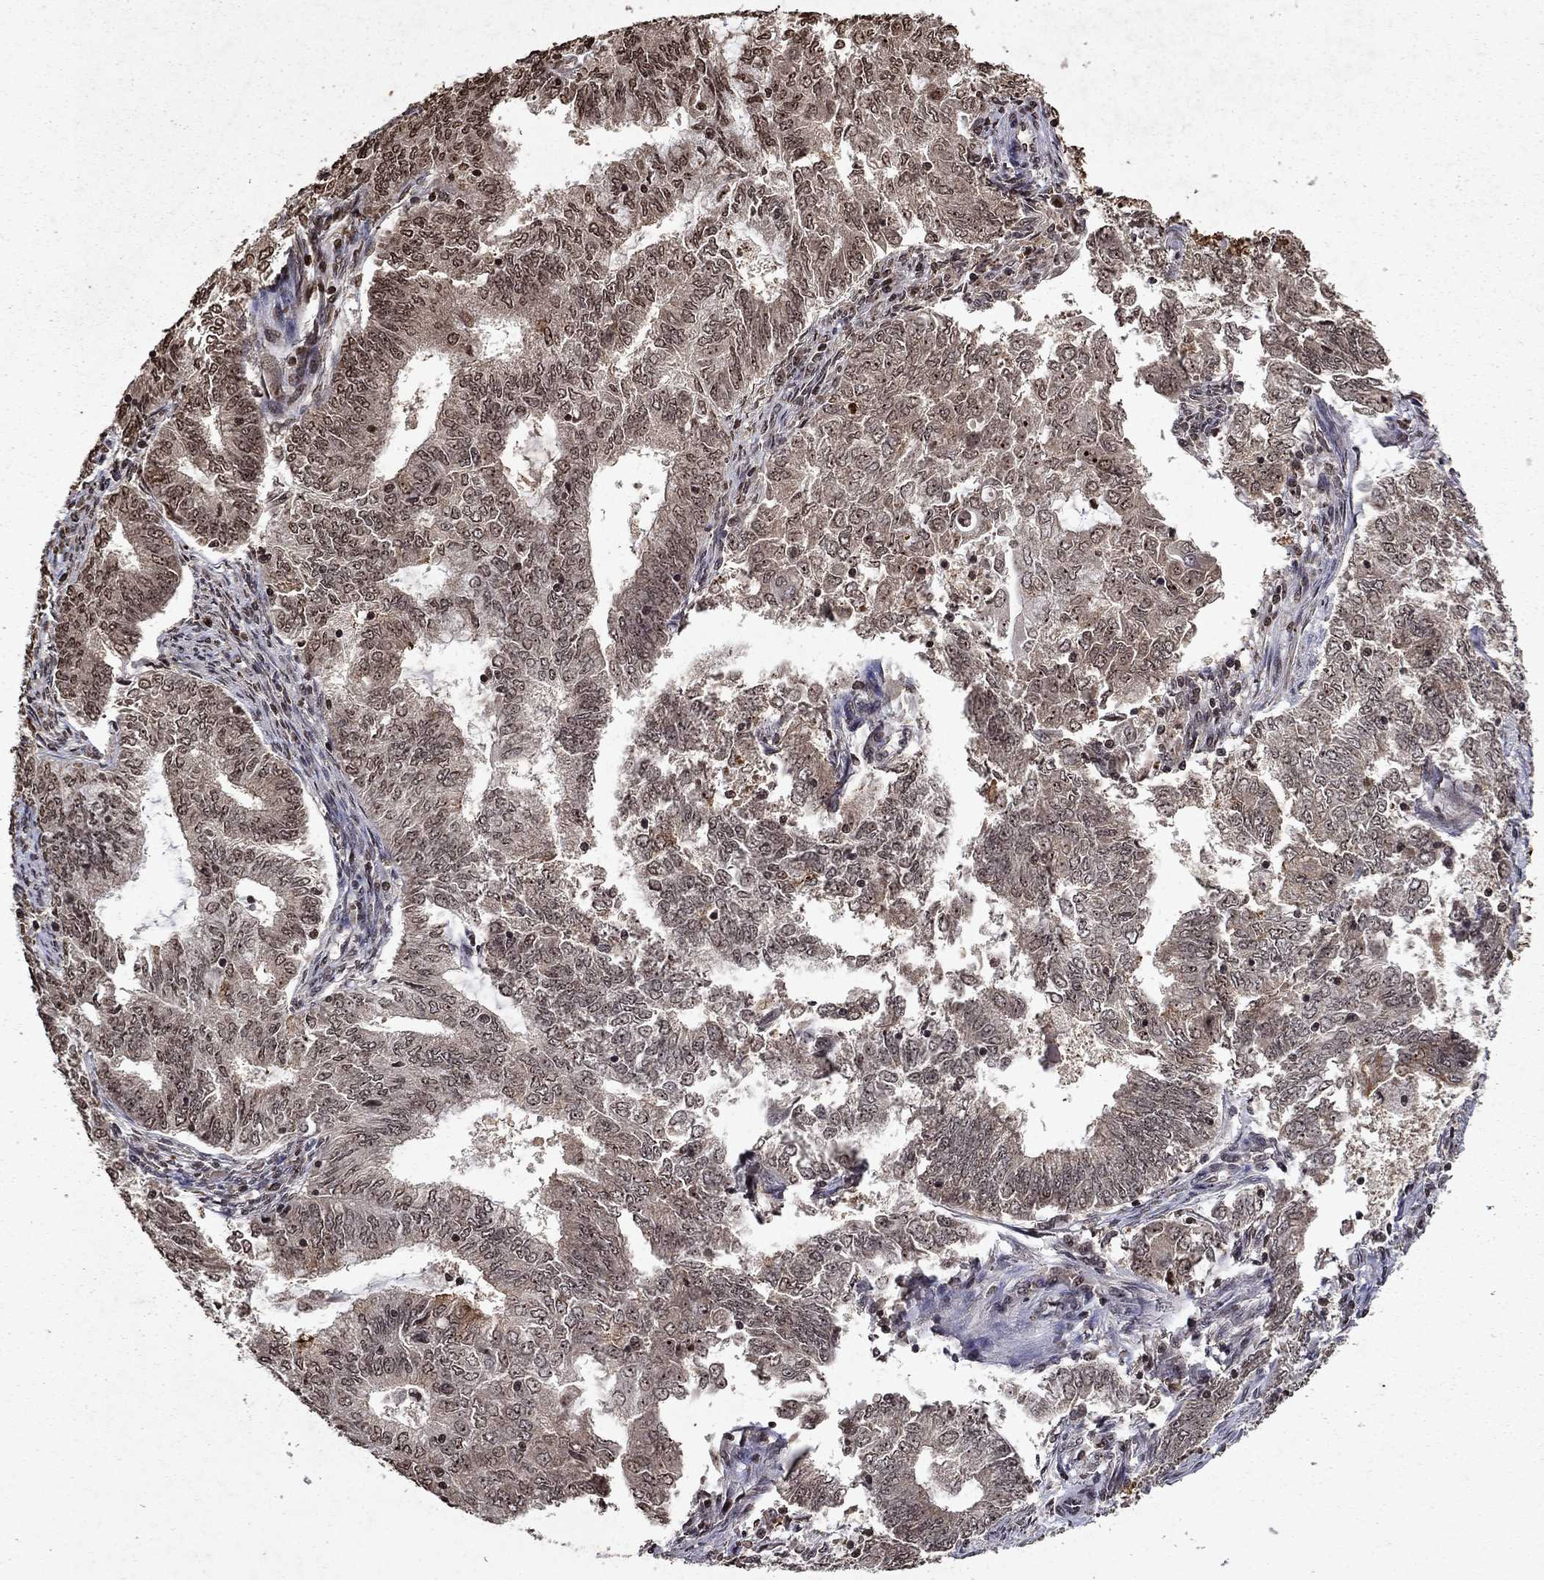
{"staining": {"intensity": "weak", "quantity": "<25%", "location": "cytoplasmic/membranous,nuclear"}, "tissue": "endometrial cancer", "cell_type": "Tumor cells", "image_type": "cancer", "snomed": [{"axis": "morphology", "description": "Adenocarcinoma, NOS"}, {"axis": "topography", "description": "Endometrium"}], "caption": "A photomicrograph of endometrial adenocarcinoma stained for a protein demonstrates no brown staining in tumor cells.", "gene": "PIN4", "patient": {"sex": "female", "age": 62}}